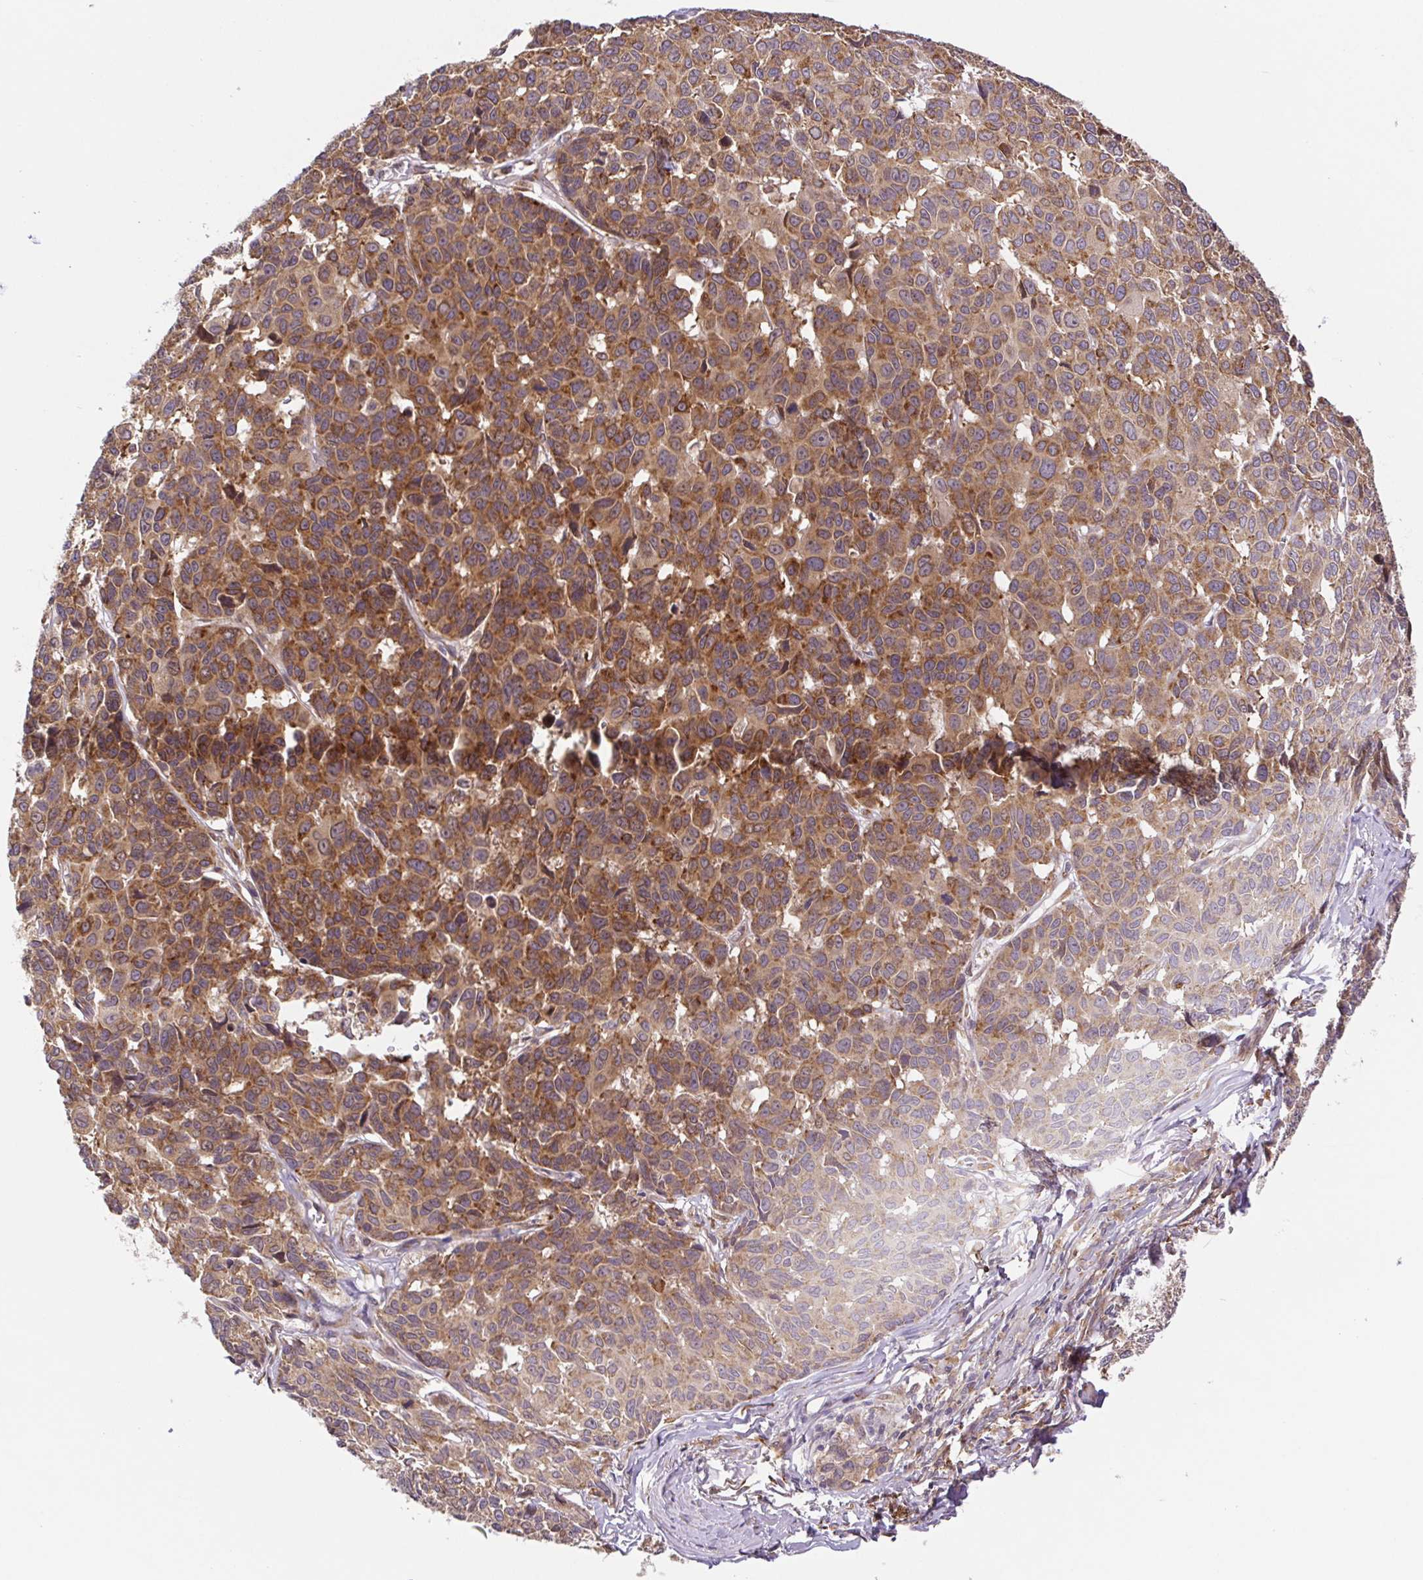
{"staining": {"intensity": "moderate", "quantity": ">75%", "location": "cytoplasmic/membranous"}, "tissue": "melanoma", "cell_type": "Tumor cells", "image_type": "cancer", "snomed": [{"axis": "morphology", "description": "Malignant melanoma, NOS"}, {"axis": "topography", "description": "Skin"}], "caption": "An immunohistochemistry micrograph of tumor tissue is shown. Protein staining in brown highlights moderate cytoplasmic/membranous positivity in malignant melanoma within tumor cells.", "gene": "LYPD5", "patient": {"sex": "female", "age": 66}}